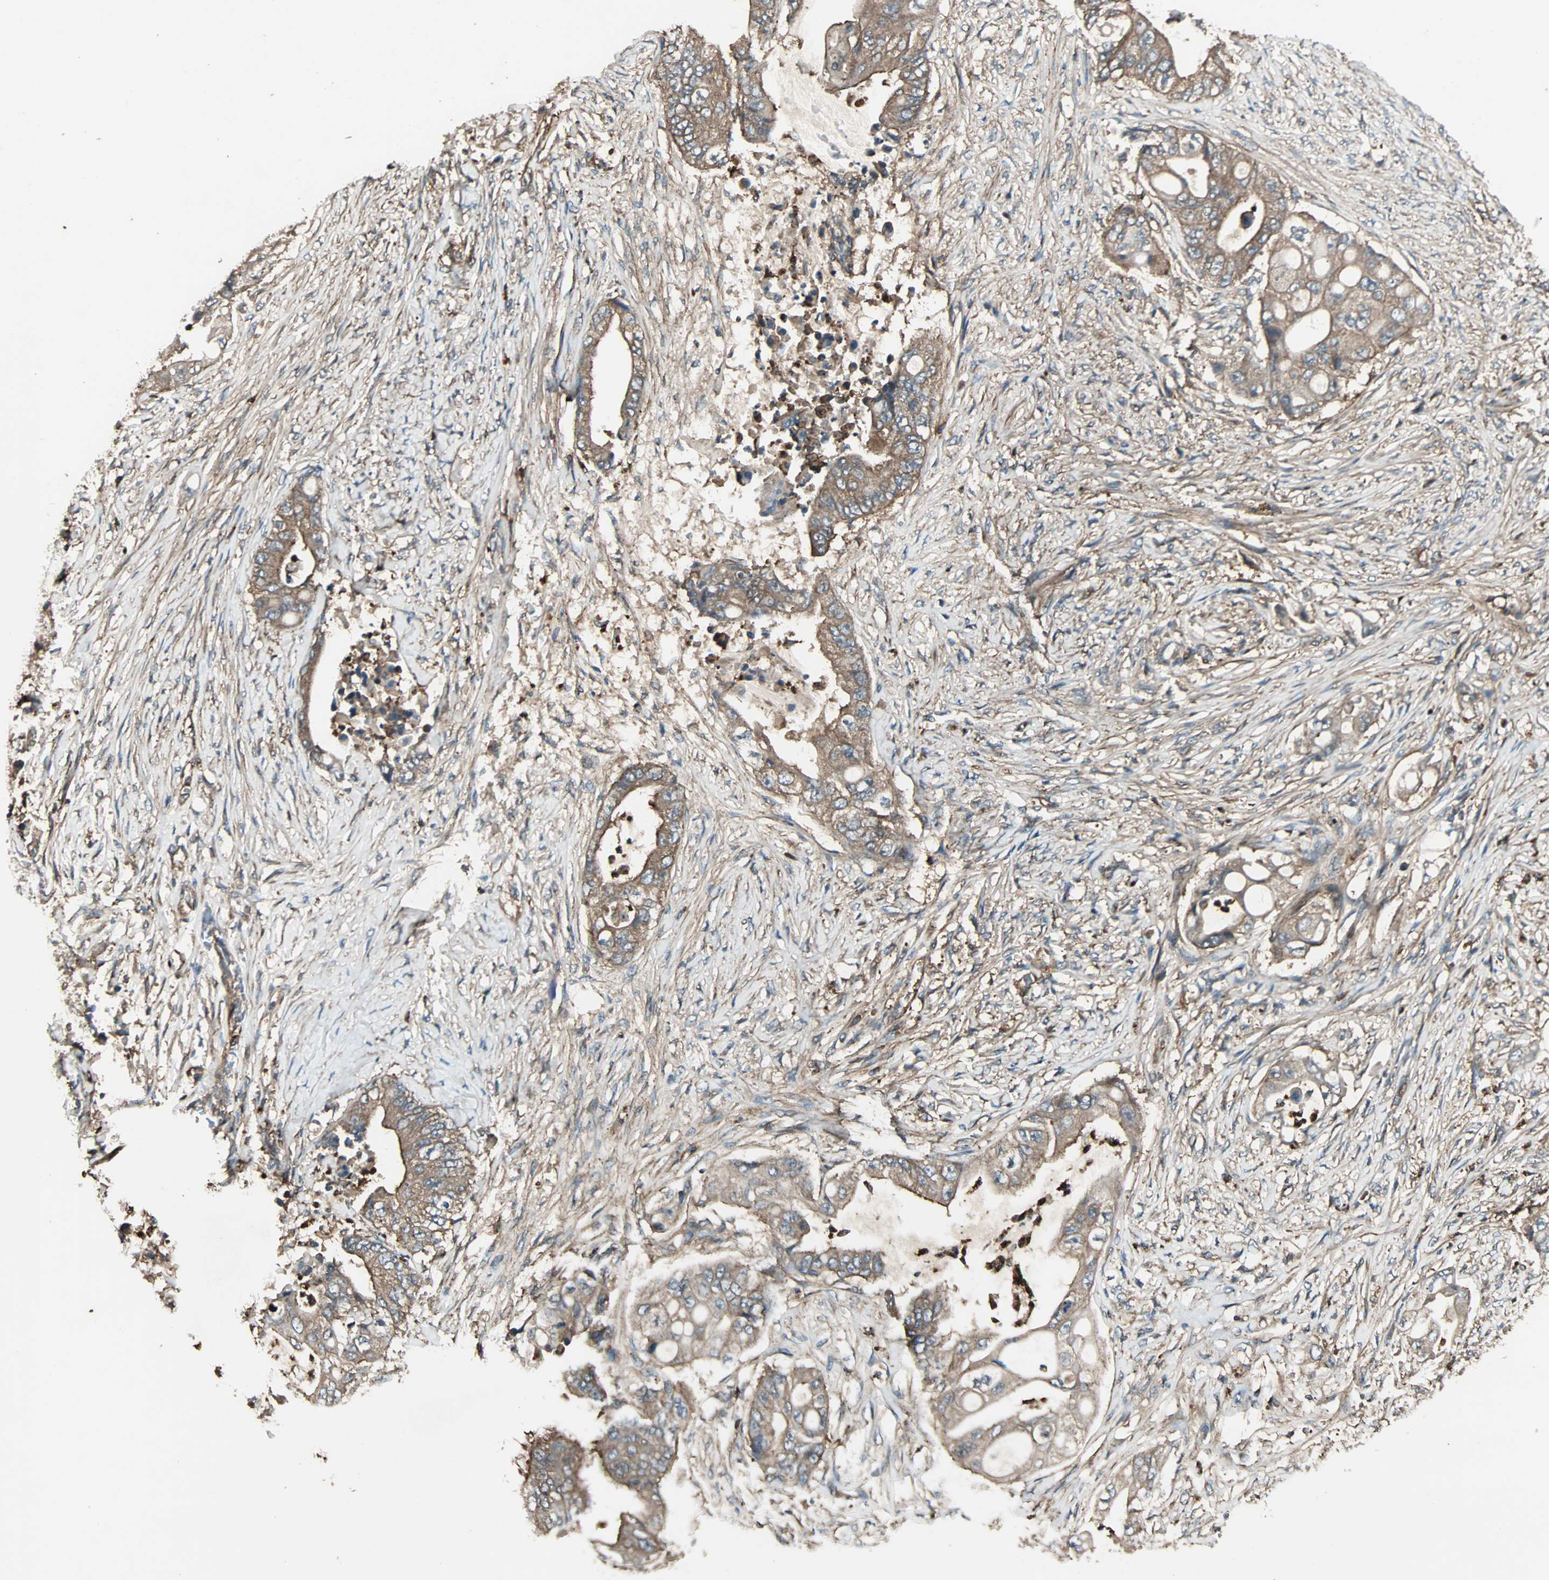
{"staining": {"intensity": "moderate", "quantity": ">75%", "location": "cytoplasmic/membranous"}, "tissue": "stomach cancer", "cell_type": "Tumor cells", "image_type": "cancer", "snomed": [{"axis": "morphology", "description": "Adenocarcinoma, NOS"}, {"axis": "topography", "description": "Stomach"}], "caption": "Moderate cytoplasmic/membranous protein staining is seen in about >75% of tumor cells in stomach cancer. (DAB IHC with brightfield microscopy, high magnification).", "gene": "GCK", "patient": {"sex": "female", "age": 73}}